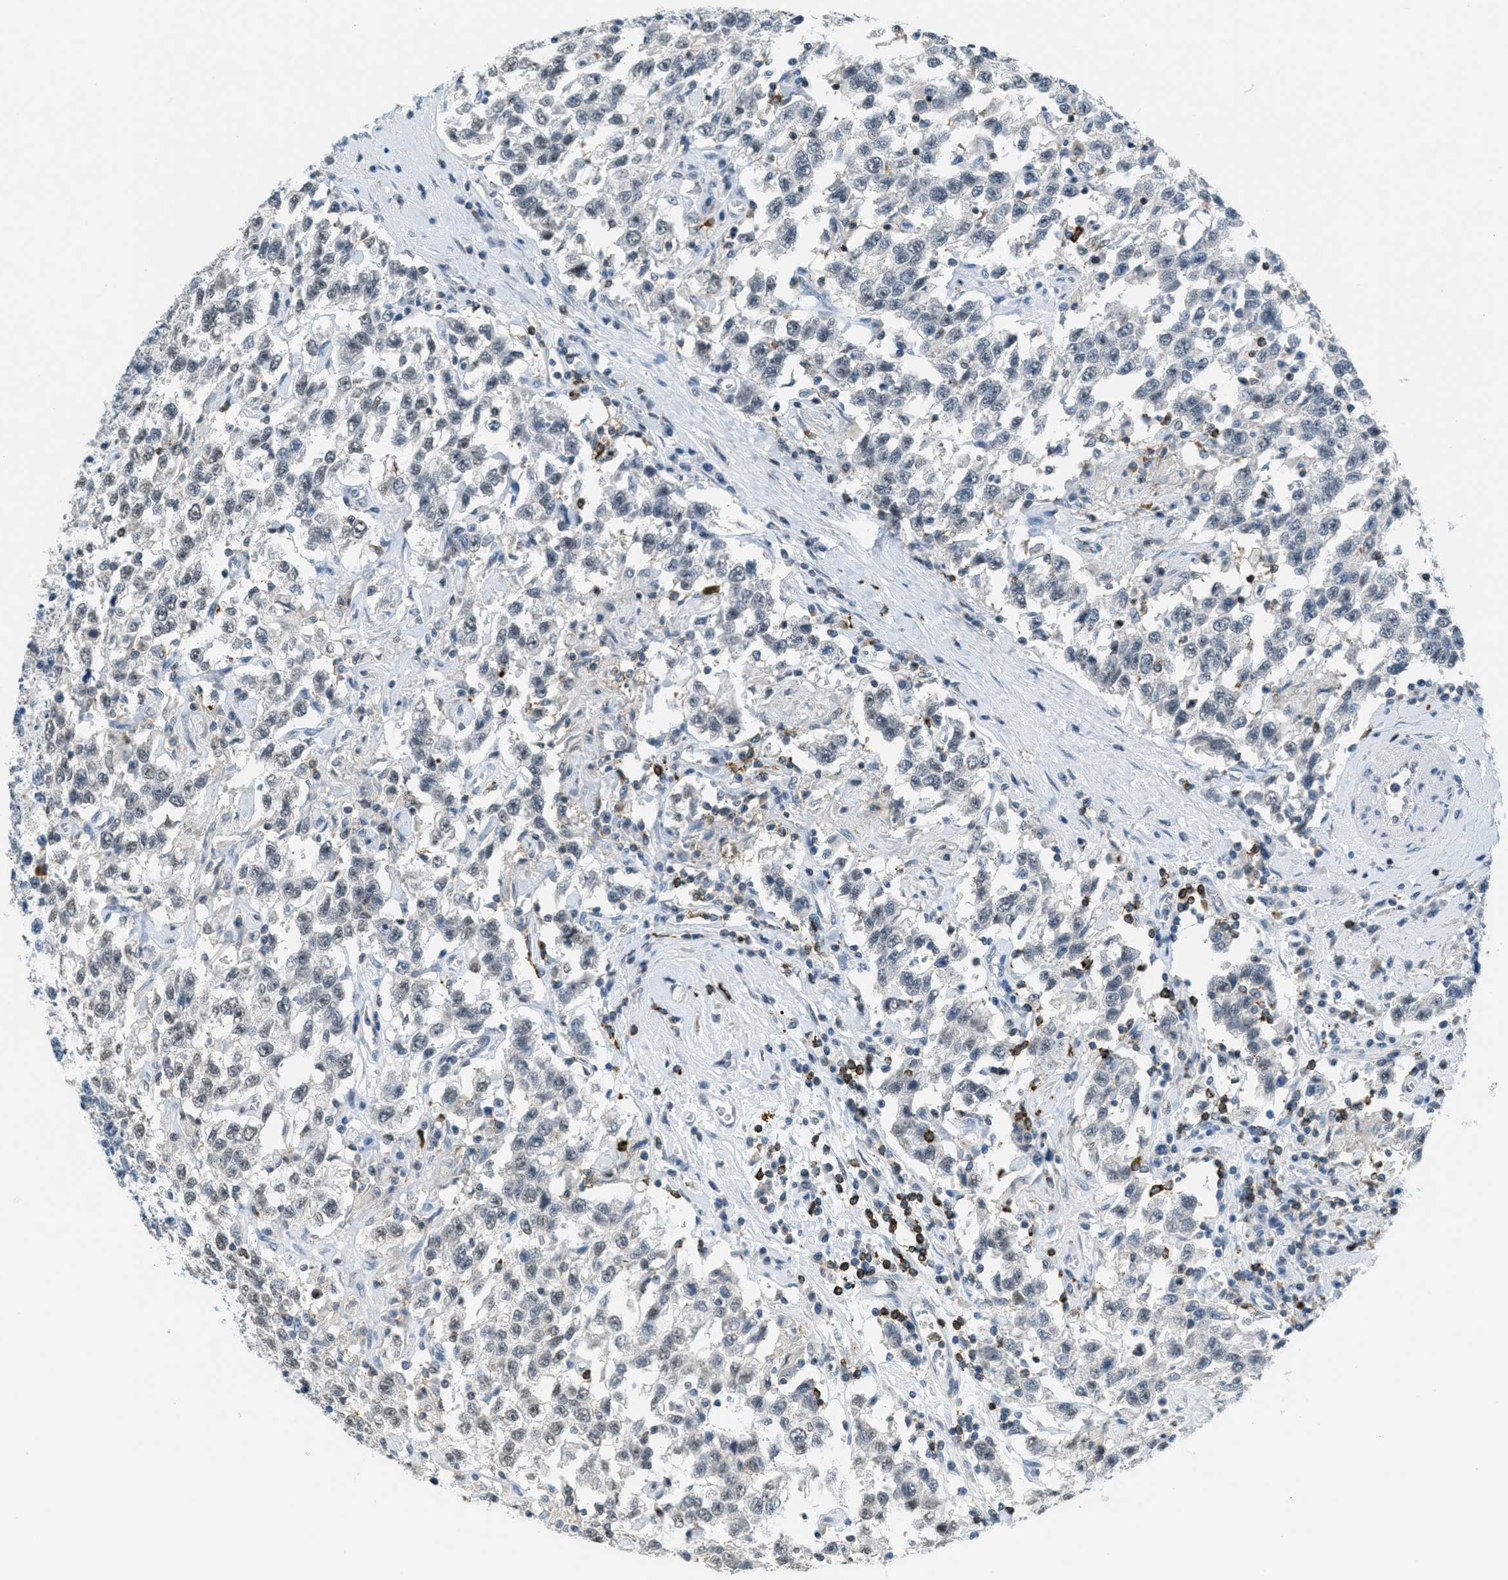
{"staining": {"intensity": "weak", "quantity": "<25%", "location": "nuclear"}, "tissue": "testis cancer", "cell_type": "Tumor cells", "image_type": "cancer", "snomed": [{"axis": "morphology", "description": "Seminoma, NOS"}, {"axis": "topography", "description": "Testis"}], "caption": "Immunohistochemical staining of testis cancer displays no significant expression in tumor cells.", "gene": "FYN", "patient": {"sex": "male", "age": 41}}